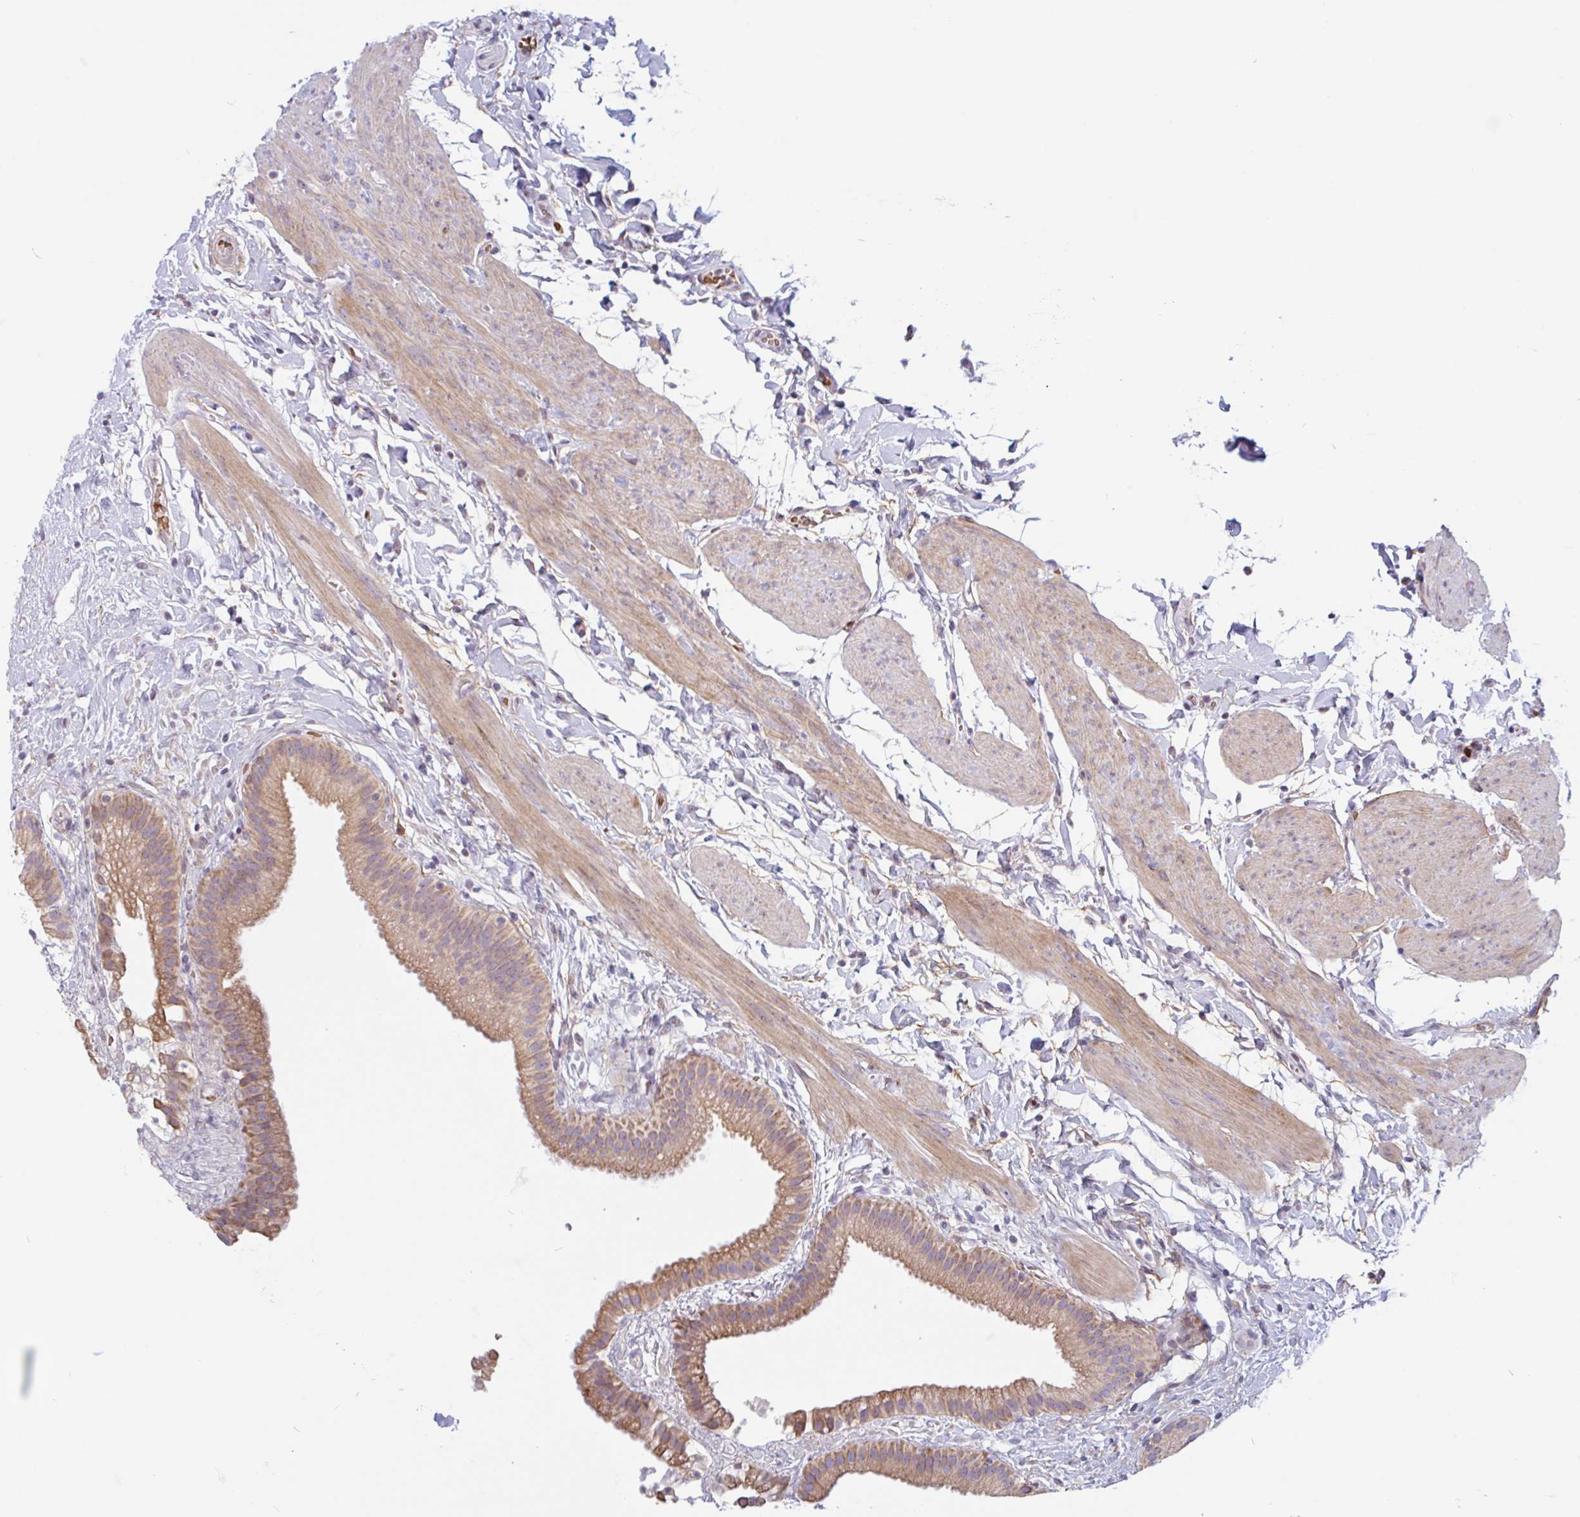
{"staining": {"intensity": "moderate", "quantity": ">75%", "location": "cytoplasmic/membranous"}, "tissue": "gallbladder", "cell_type": "Glandular cells", "image_type": "normal", "snomed": [{"axis": "morphology", "description": "Normal tissue, NOS"}, {"axis": "topography", "description": "Gallbladder"}], "caption": "The image shows a brown stain indicating the presence of a protein in the cytoplasmic/membranous of glandular cells in gallbladder.", "gene": "TMEM119", "patient": {"sex": "female", "age": 63}}